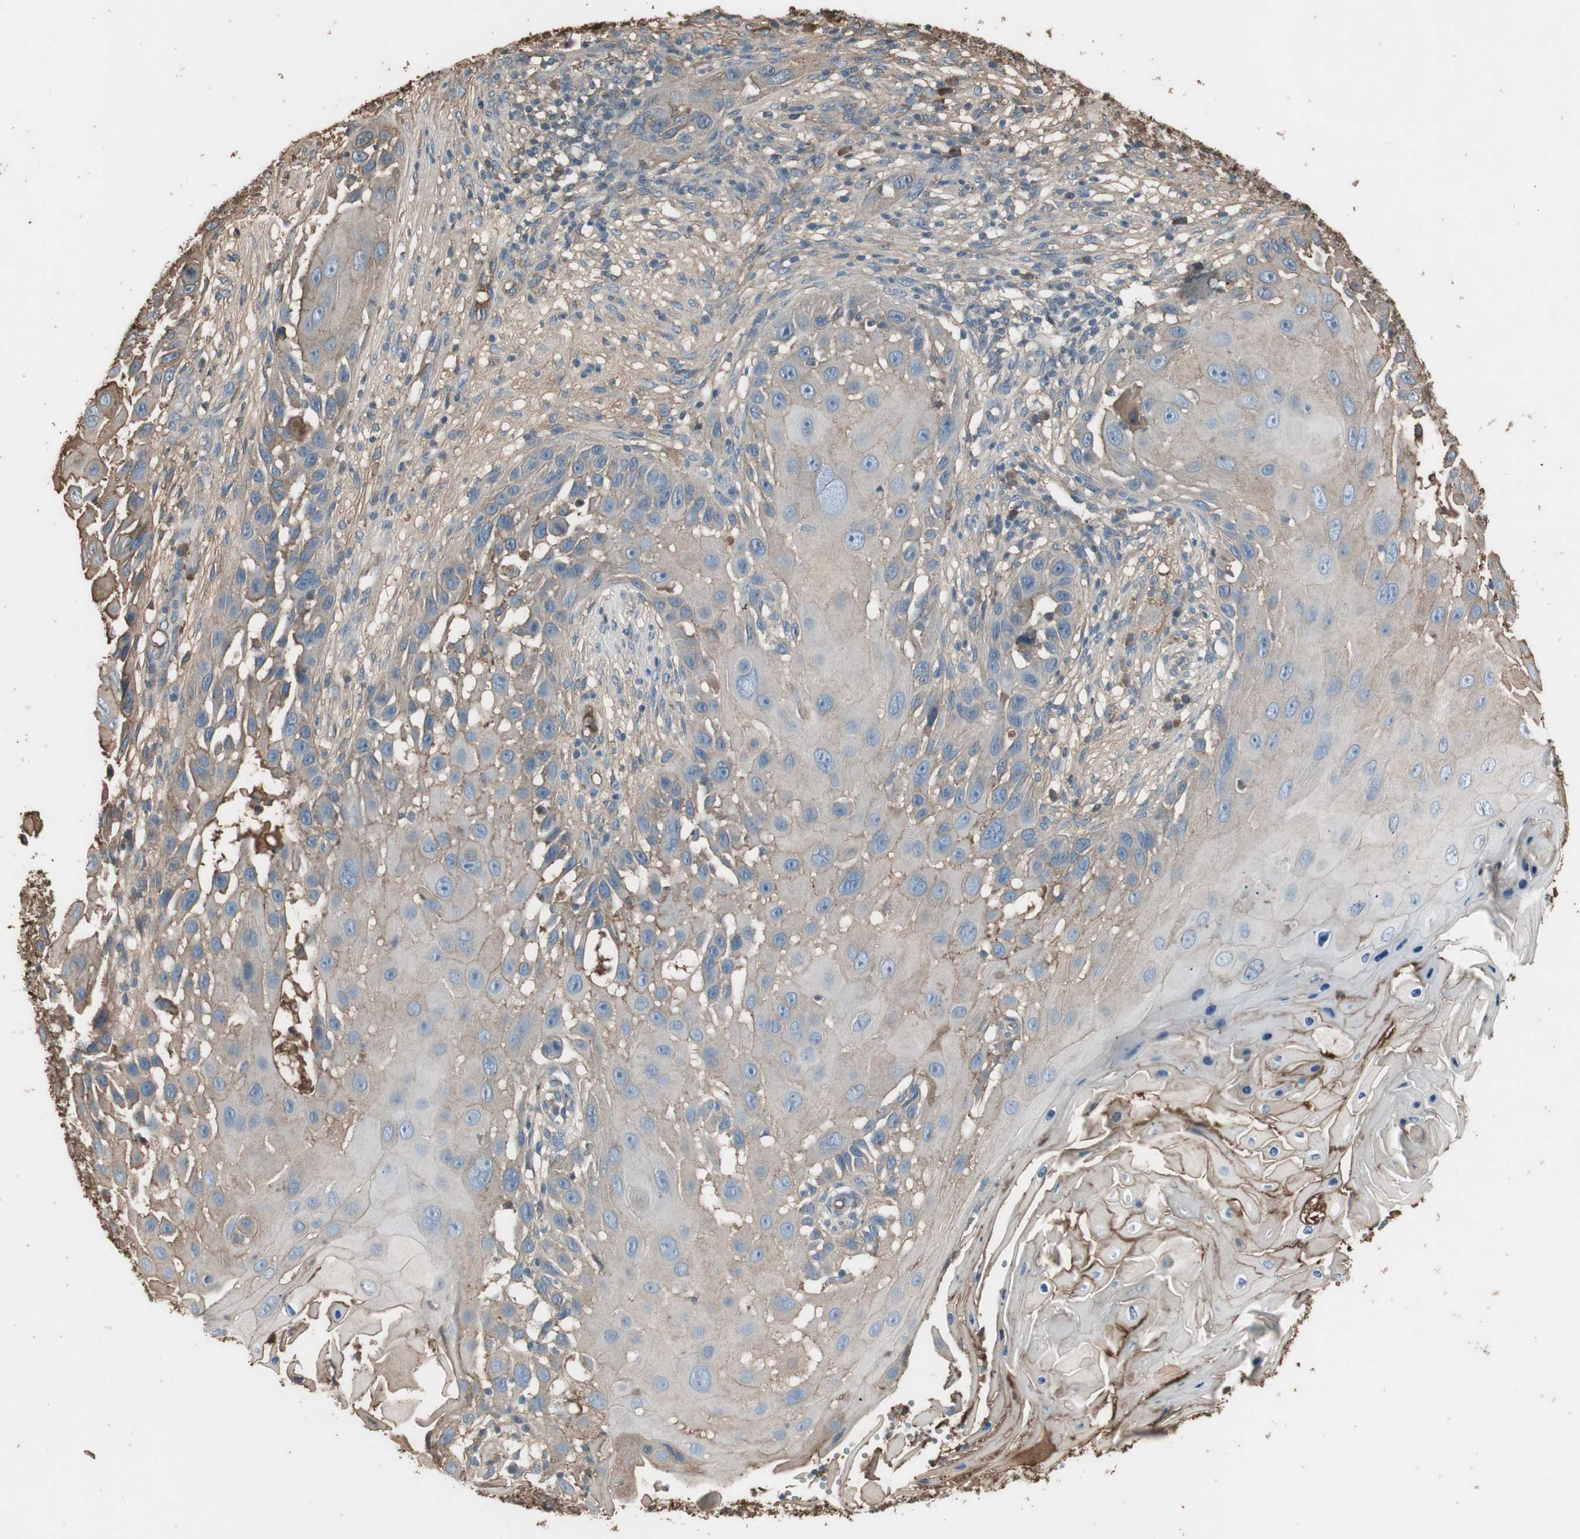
{"staining": {"intensity": "negative", "quantity": "none", "location": "none"}, "tissue": "skin cancer", "cell_type": "Tumor cells", "image_type": "cancer", "snomed": [{"axis": "morphology", "description": "Squamous cell carcinoma, NOS"}, {"axis": "topography", "description": "Skin"}], "caption": "High power microscopy photomicrograph of an IHC photomicrograph of skin cancer, revealing no significant positivity in tumor cells.", "gene": "MMP14", "patient": {"sex": "female", "age": 44}}